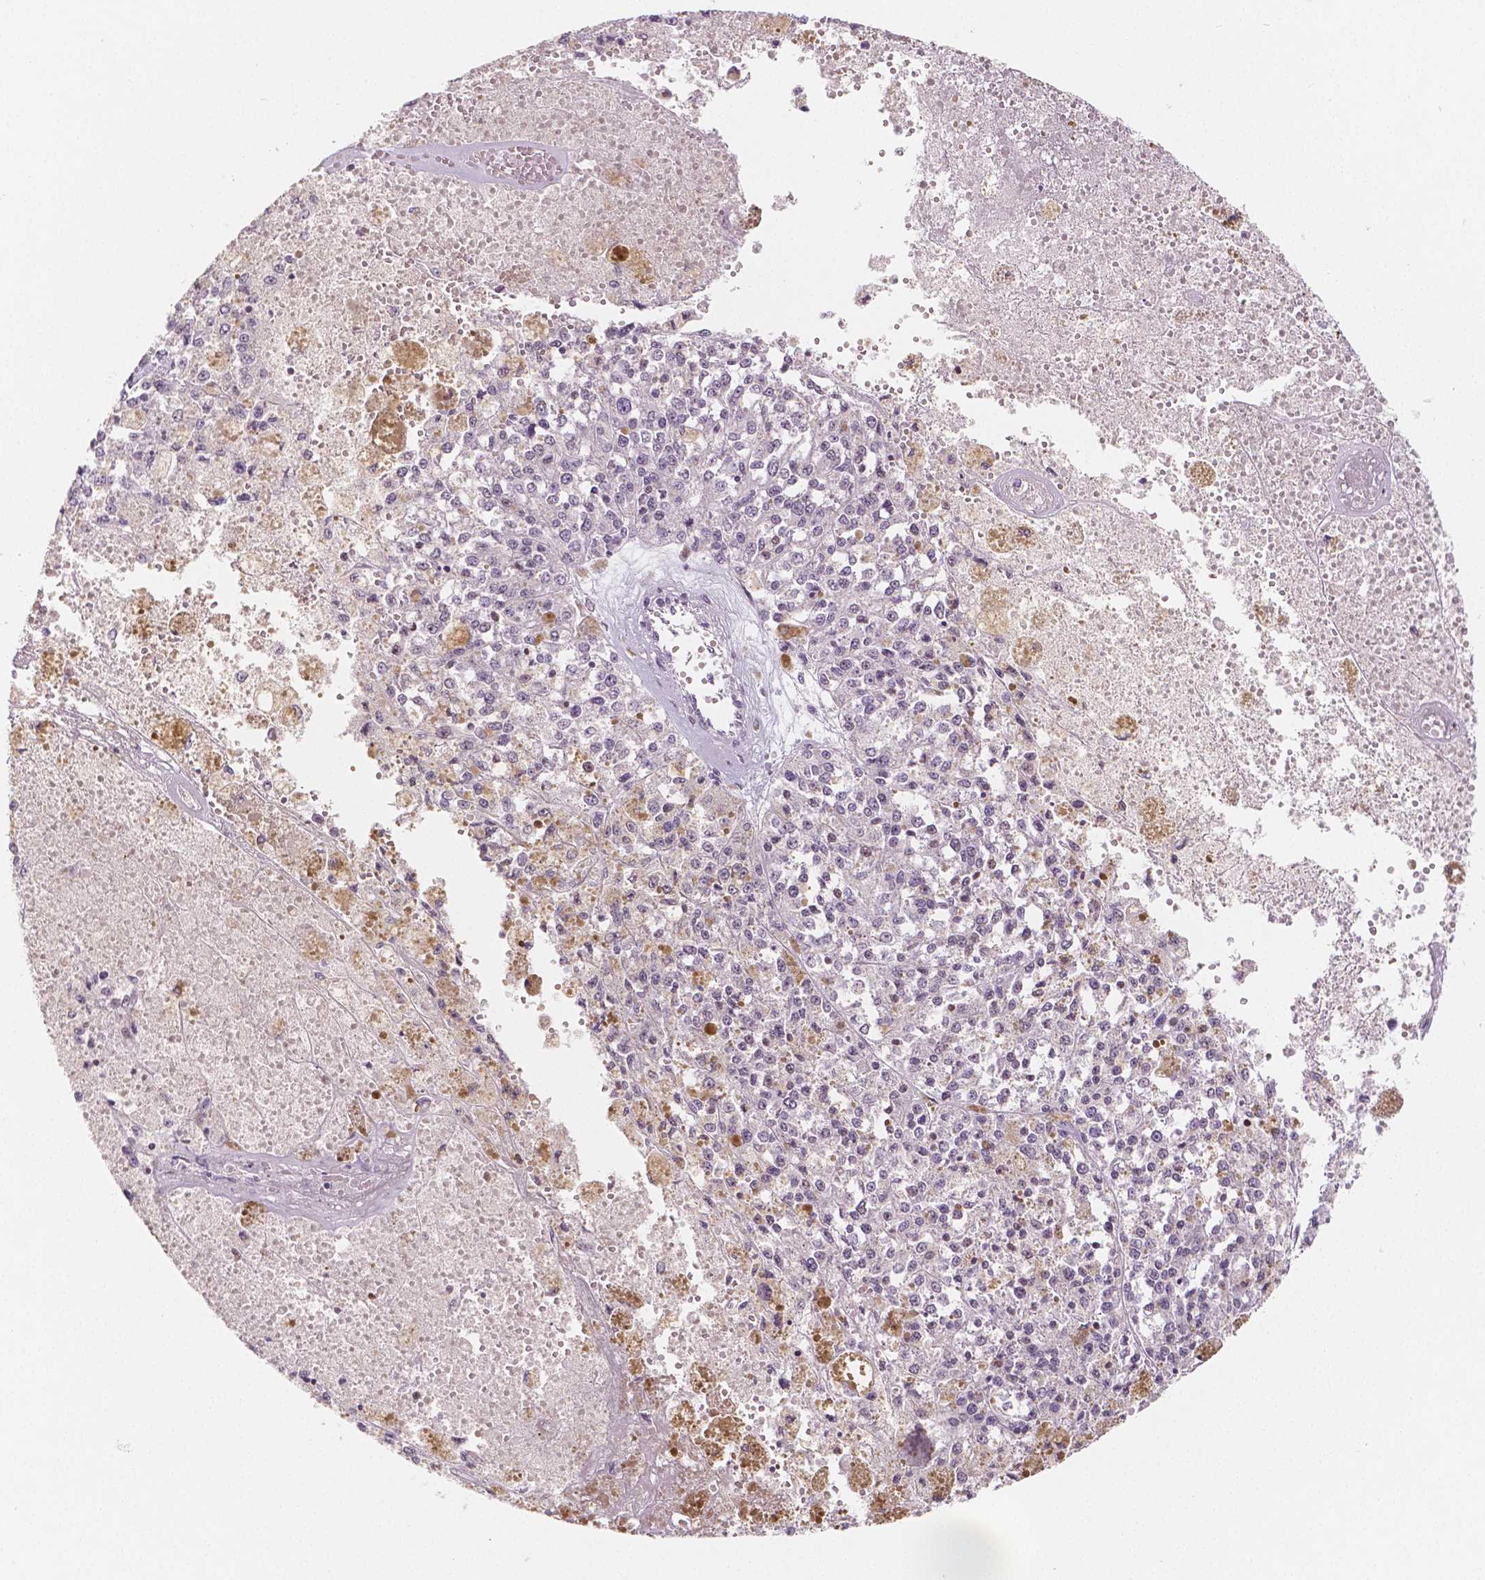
{"staining": {"intensity": "negative", "quantity": "none", "location": "none"}, "tissue": "melanoma", "cell_type": "Tumor cells", "image_type": "cancer", "snomed": [{"axis": "morphology", "description": "Malignant melanoma, Metastatic site"}, {"axis": "topography", "description": "Lymph node"}], "caption": "Melanoma was stained to show a protein in brown. There is no significant staining in tumor cells.", "gene": "KDM5B", "patient": {"sex": "female", "age": 64}}